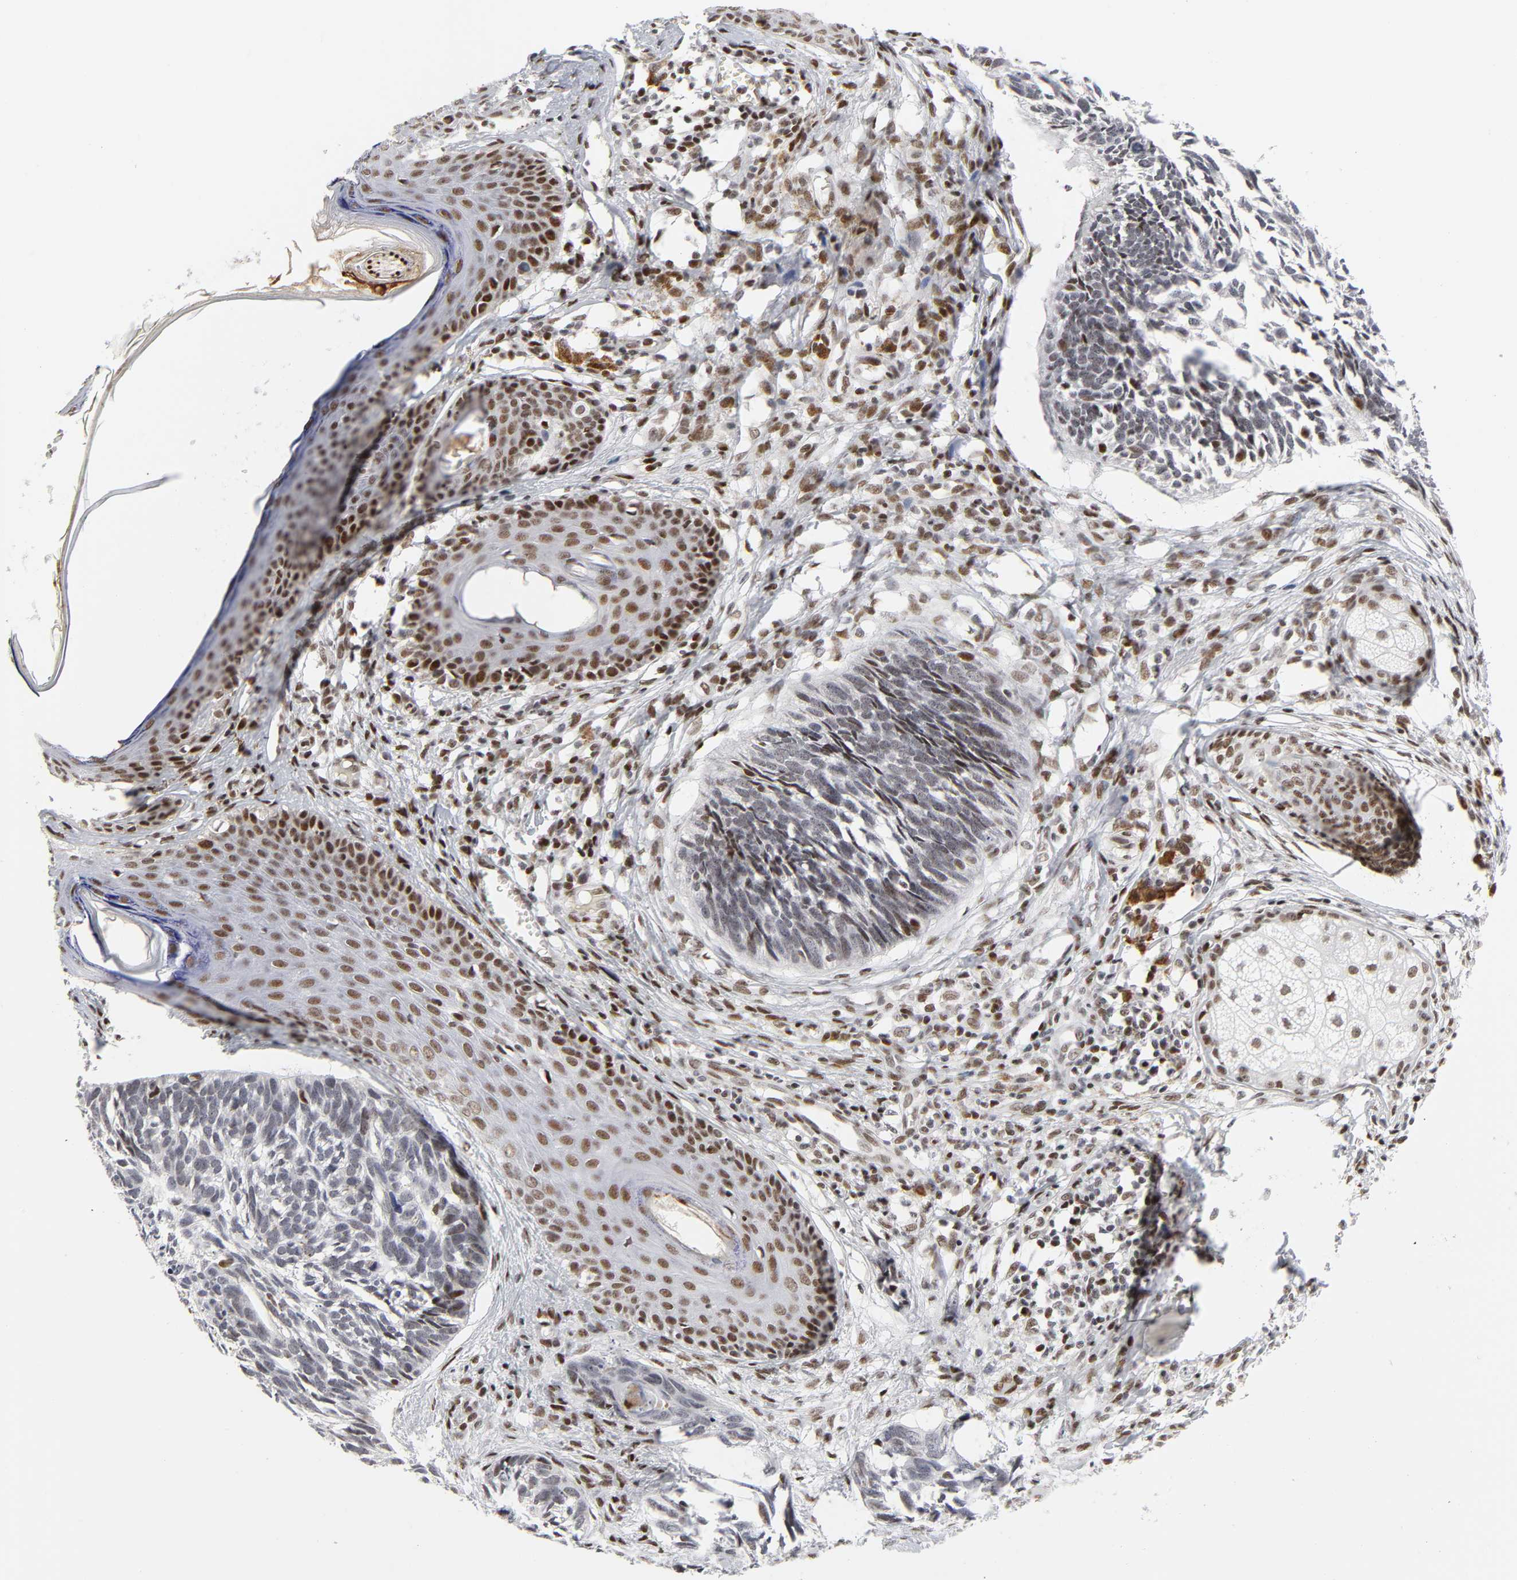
{"staining": {"intensity": "negative", "quantity": "none", "location": "none"}, "tissue": "skin cancer", "cell_type": "Tumor cells", "image_type": "cancer", "snomed": [{"axis": "morphology", "description": "Basal cell carcinoma"}, {"axis": "topography", "description": "Skin"}], "caption": "This is an IHC micrograph of human skin cancer. There is no positivity in tumor cells.", "gene": "CREBBP", "patient": {"sex": "male", "age": 63}}